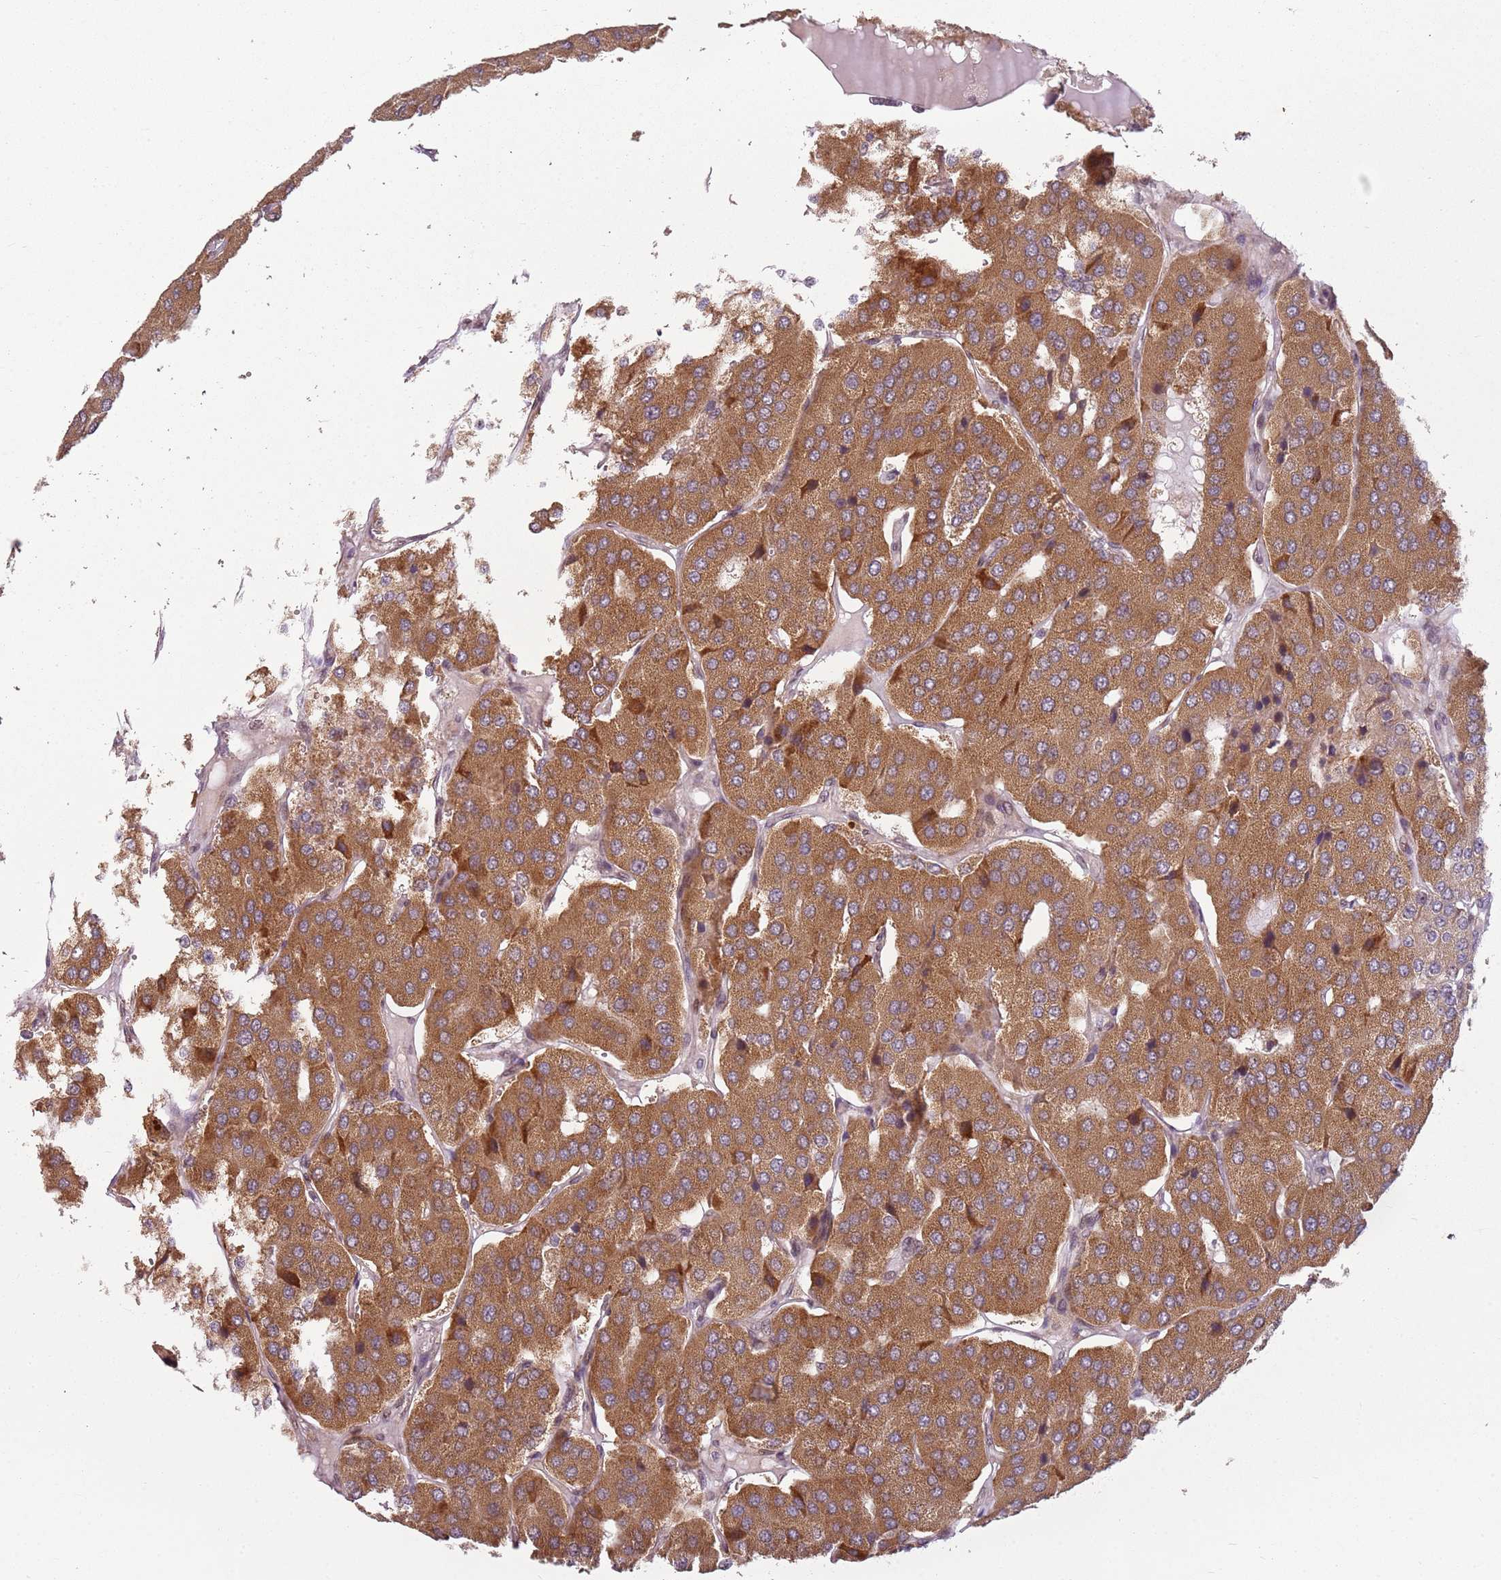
{"staining": {"intensity": "moderate", "quantity": ">75%", "location": "cytoplasmic/membranous"}, "tissue": "parathyroid gland", "cell_type": "Glandular cells", "image_type": "normal", "snomed": [{"axis": "morphology", "description": "Normal tissue, NOS"}, {"axis": "morphology", "description": "Adenoma, NOS"}, {"axis": "topography", "description": "Parathyroid gland"}], "caption": "Protein staining demonstrates moderate cytoplasmic/membranous positivity in about >75% of glandular cells in unremarkable parathyroid gland.", "gene": "CHURC1", "patient": {"sex": "female", "age": 86}}